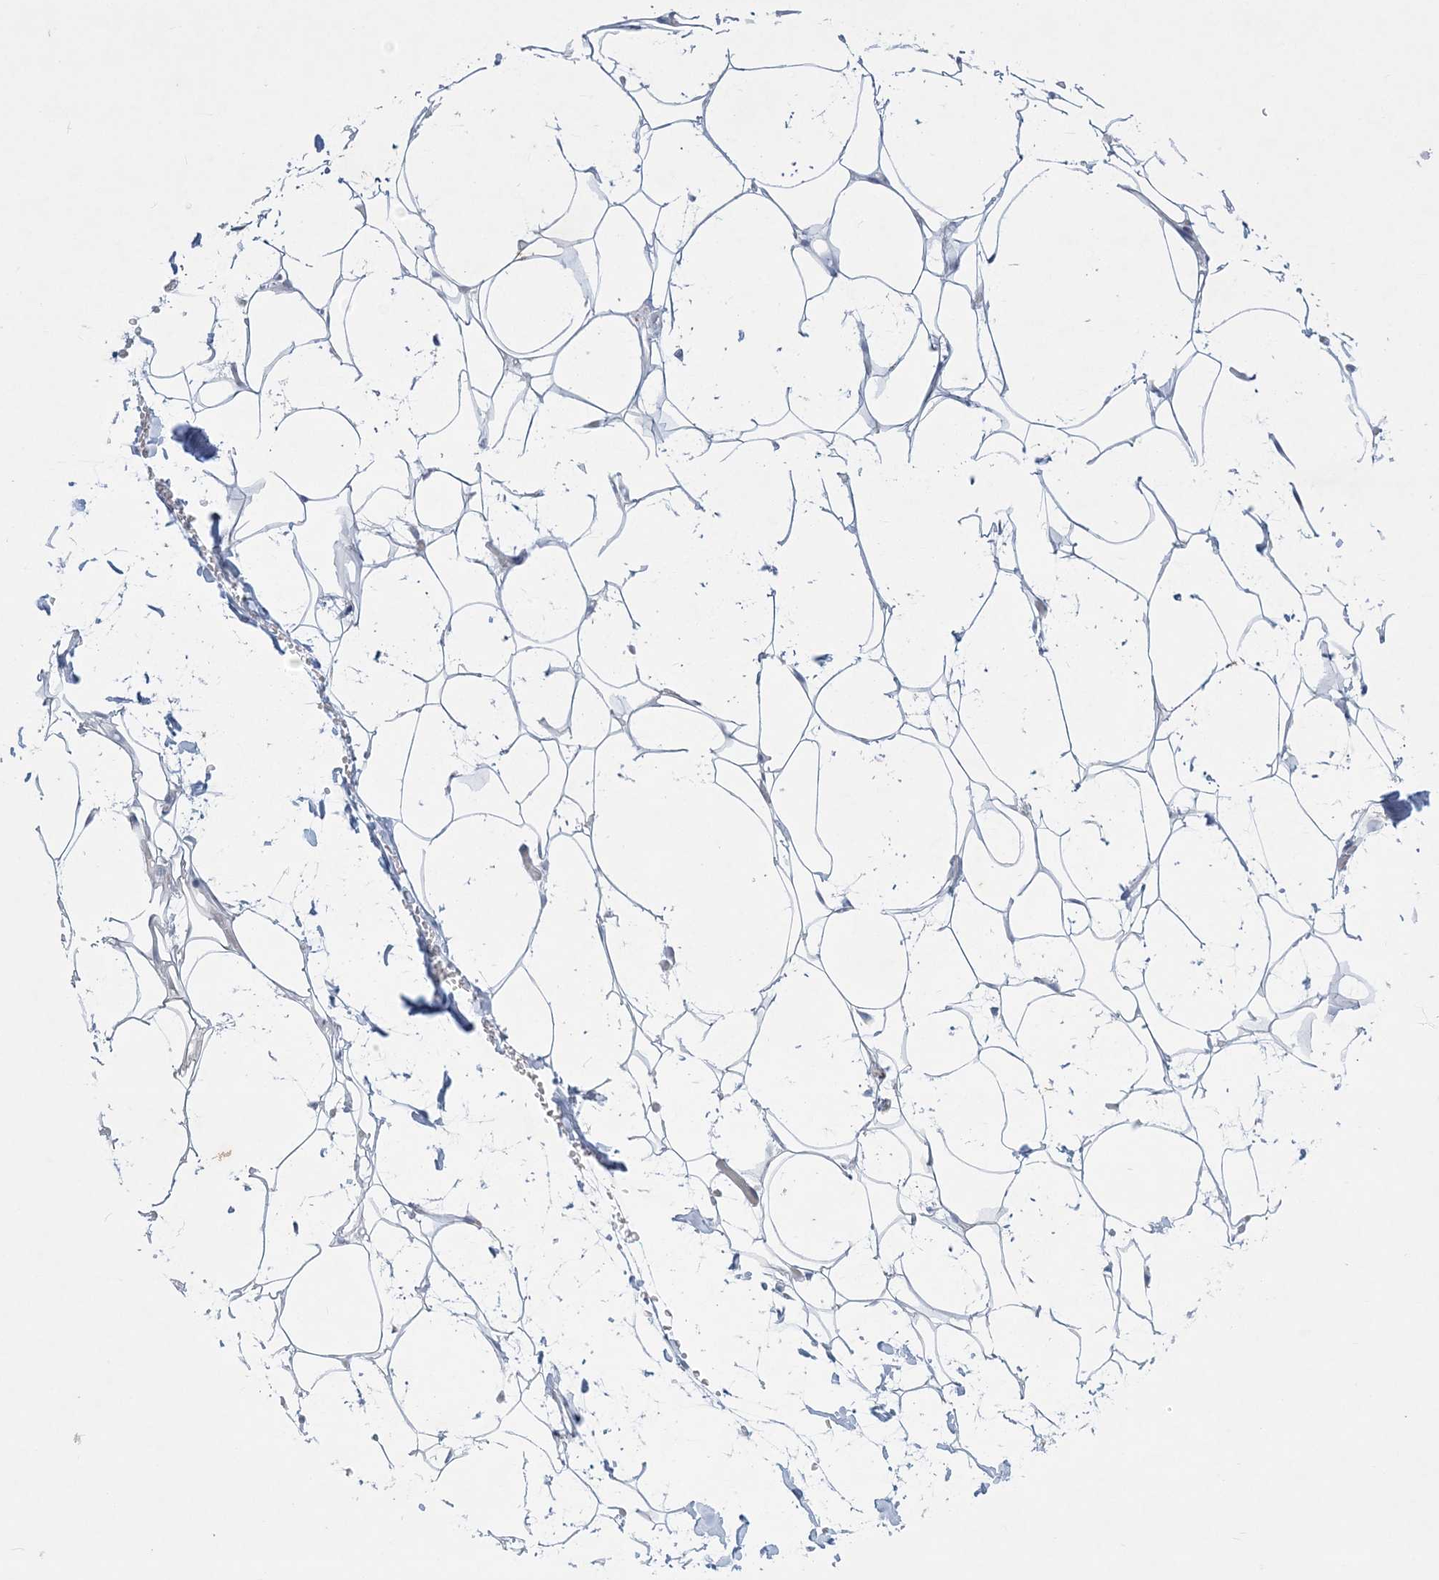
{"staining": {"intensity": "negative", "quantity": "none", "location": "none"}, "tissue": "adipose tissue", "cell_type": "Adipocytes", "image_type": "normal", "snomed": [{"axis": "morphology", "description": "Normal tissue, NOS"}, {"axis": "topography", "description": "Breast"}], "caption": "Unremarkable adipose tissue was stained to show a protein in brown. There is no significant positivity in adipocytes.", "gene": "TBC1D7", "patient": {"sex": "female", "age": 26}}